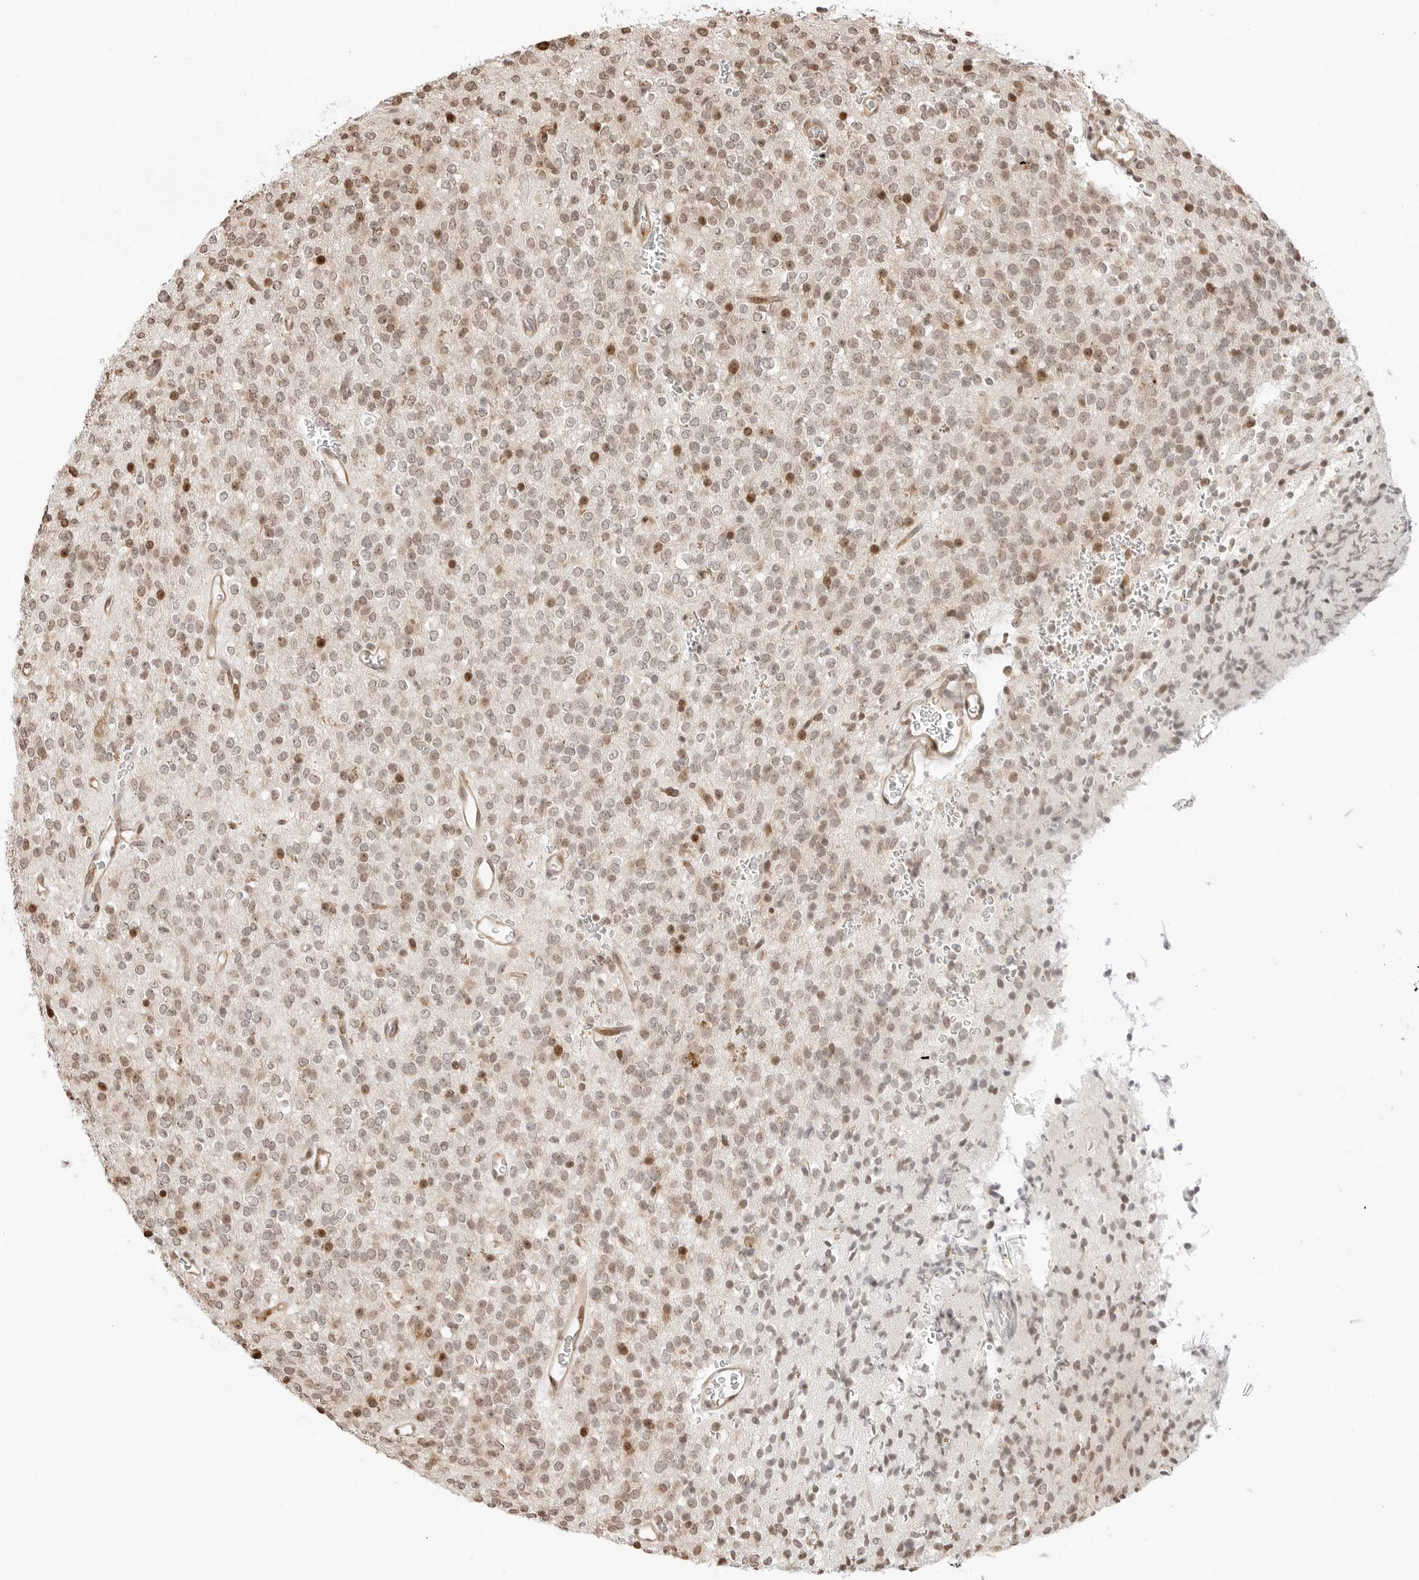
{"staining": {"intensity": "moderate", "quantity": "25%-75%", "location": "nuclear"}, "tissue": "glioma", "cell_type": "Tumor cells", "image_type": "cancer", "snomed": [{"axis": "morphology", "description": "Glioma, malignant, High grade"}, {"axis": "topography", "description": "Brain"}], "caption": "This photomicrograph exhibits glioma stained with immunohistochemistry (IHC) to label a protein in brown. The nuclear of tumor cells show moderate positivity for the protein. Nuclei are counter-stained blue.", "gene": "FKBP14", "patient": {"sex": "male", "age": 34}}